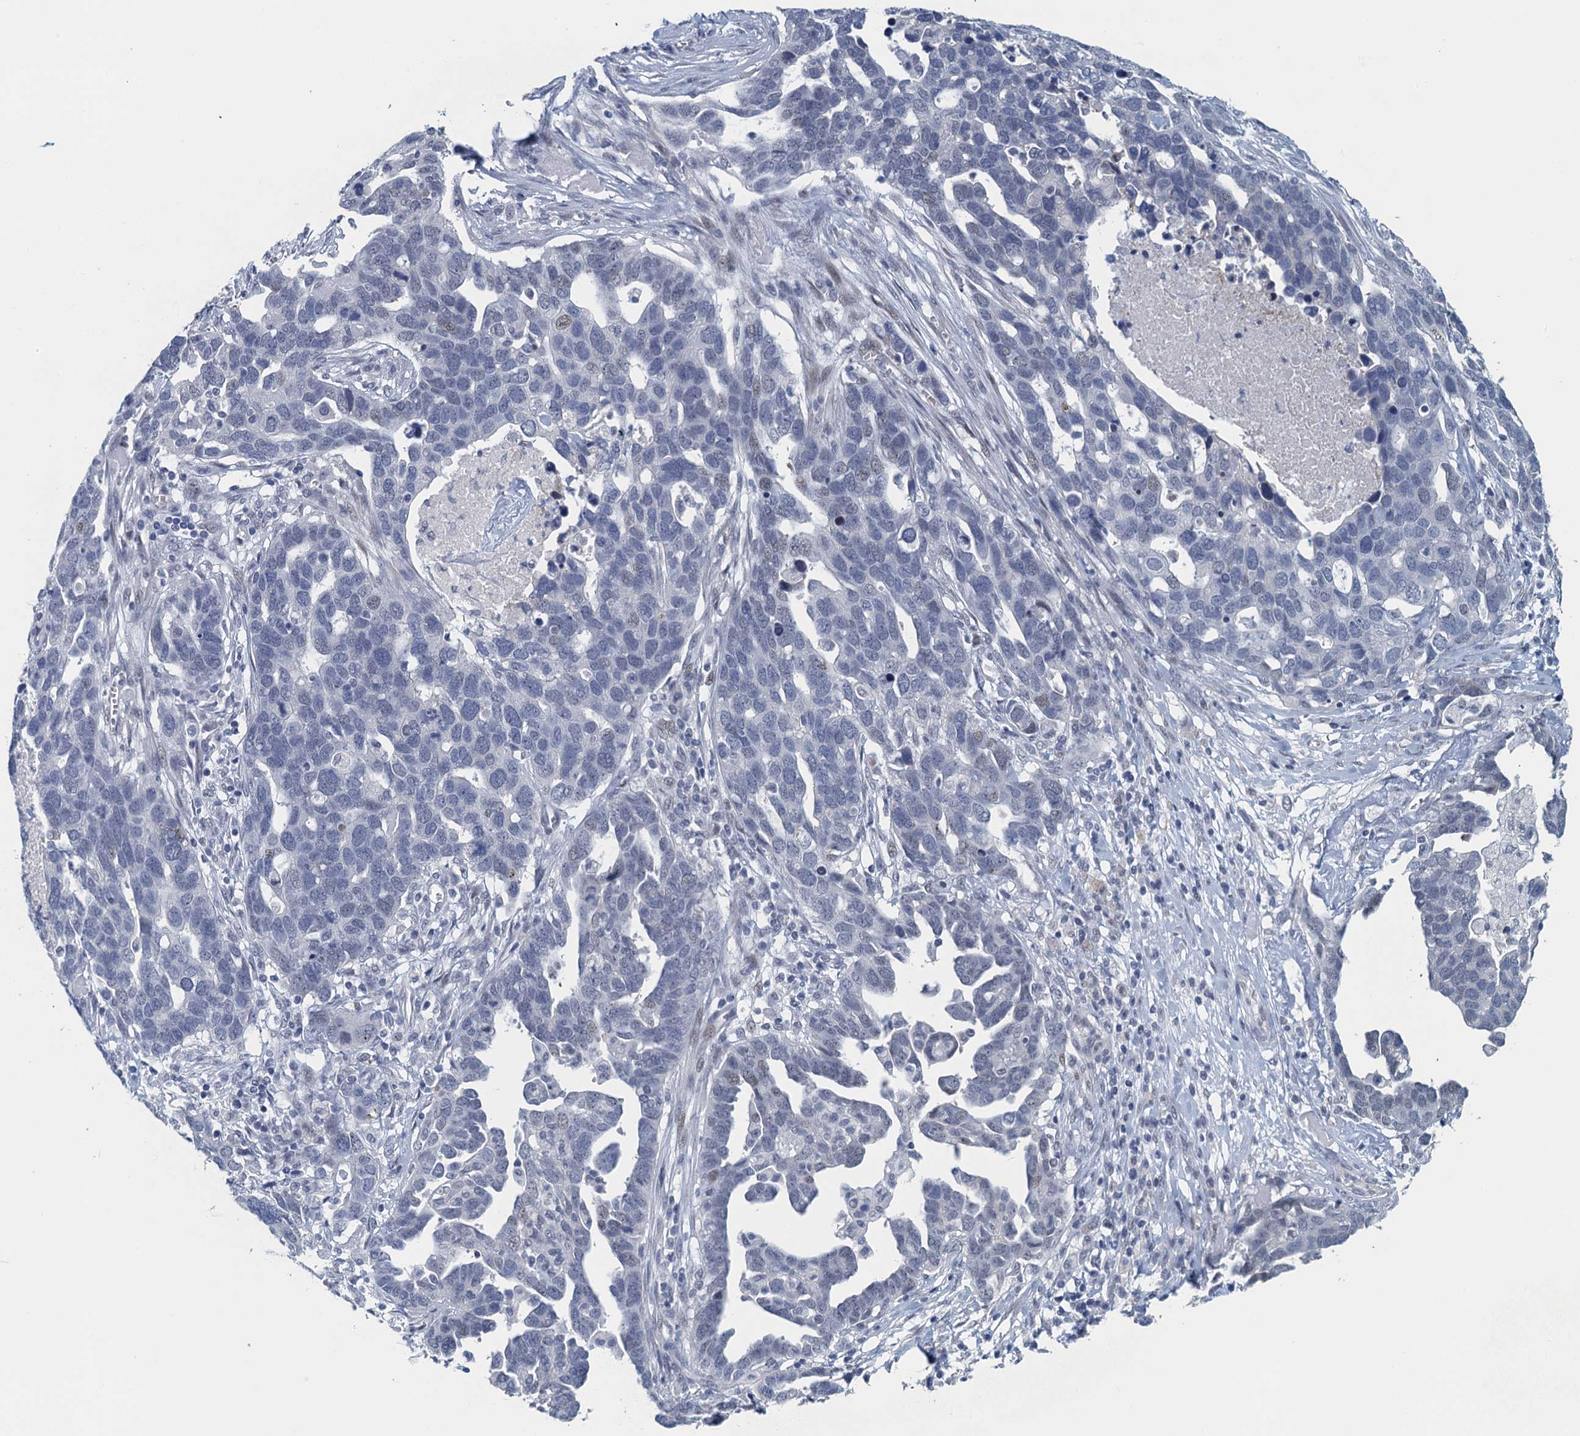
{"staining": {"intensity": "negative", "quantity": "none", "location": "none"}, "tissue": "ovarian cancer", "cell_type": "Tumor cells", "image_type": "cancer", "snomed": [{"axis": "morphology", "description": "Cystadenocarcinoma, serous, NOS"}, {"axis": "topography", "description": "Ovary"}], "caption": "DAB immunohistochemical staining of serous cystadenocarcinoma (ovarian) exhibits no significant positivity in tumor cells.", "gene": "TTLL9", "patient": {"sex": "female", "age": 54}}